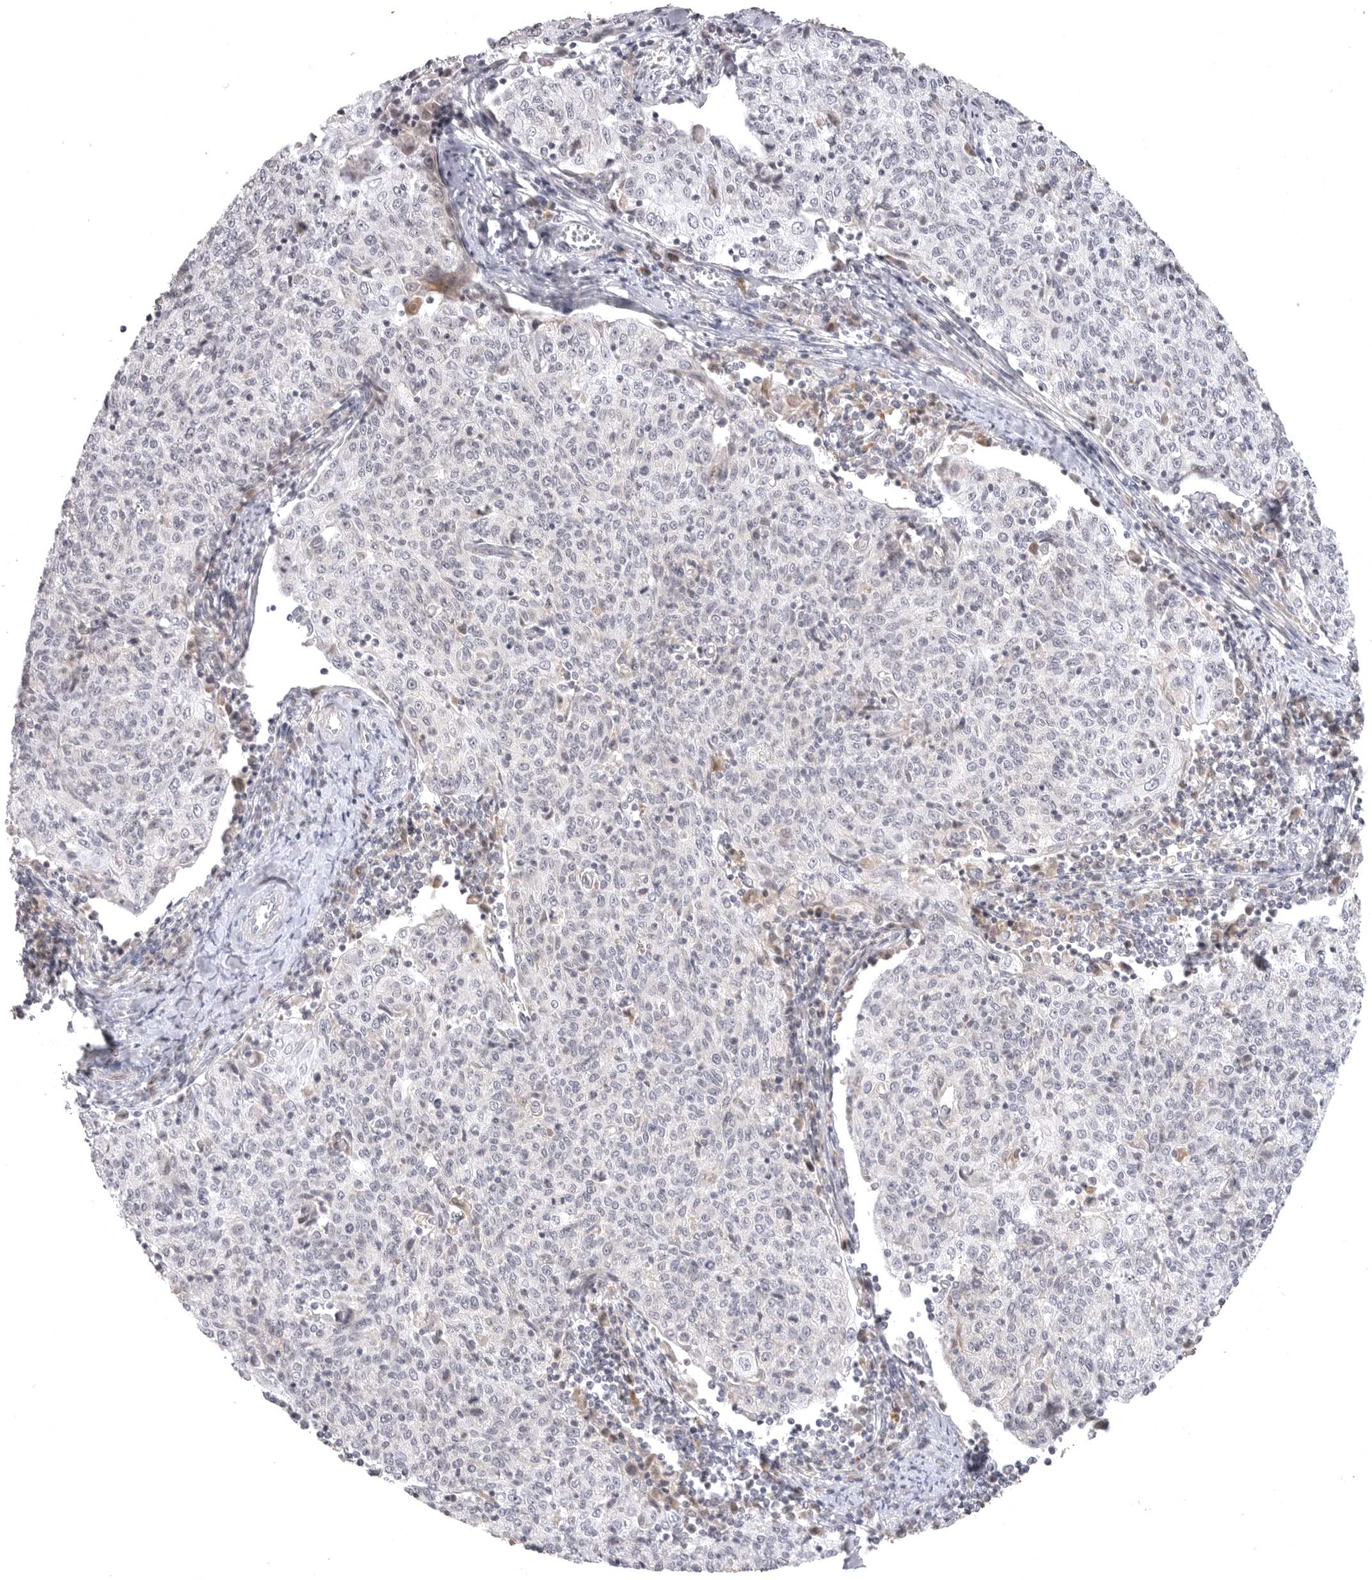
{"staining": {"intensity": "negative", "quantity": "none", "location": "none"}, "tissue": "cervical cancer", "cell_type": "Tumor cells", "image_type": "cancer", "snomed": [{"axis": "morphology", "description": "Squamous cell carcinoma, NOS"}, {"axis": "topography", "description": "Cervix"}], "caption": "The micrograph displays no significant staining in tumor cells of cervical cancer.", "gene": "CD300LD", "patient": {"sex": "female", "age": 48}}